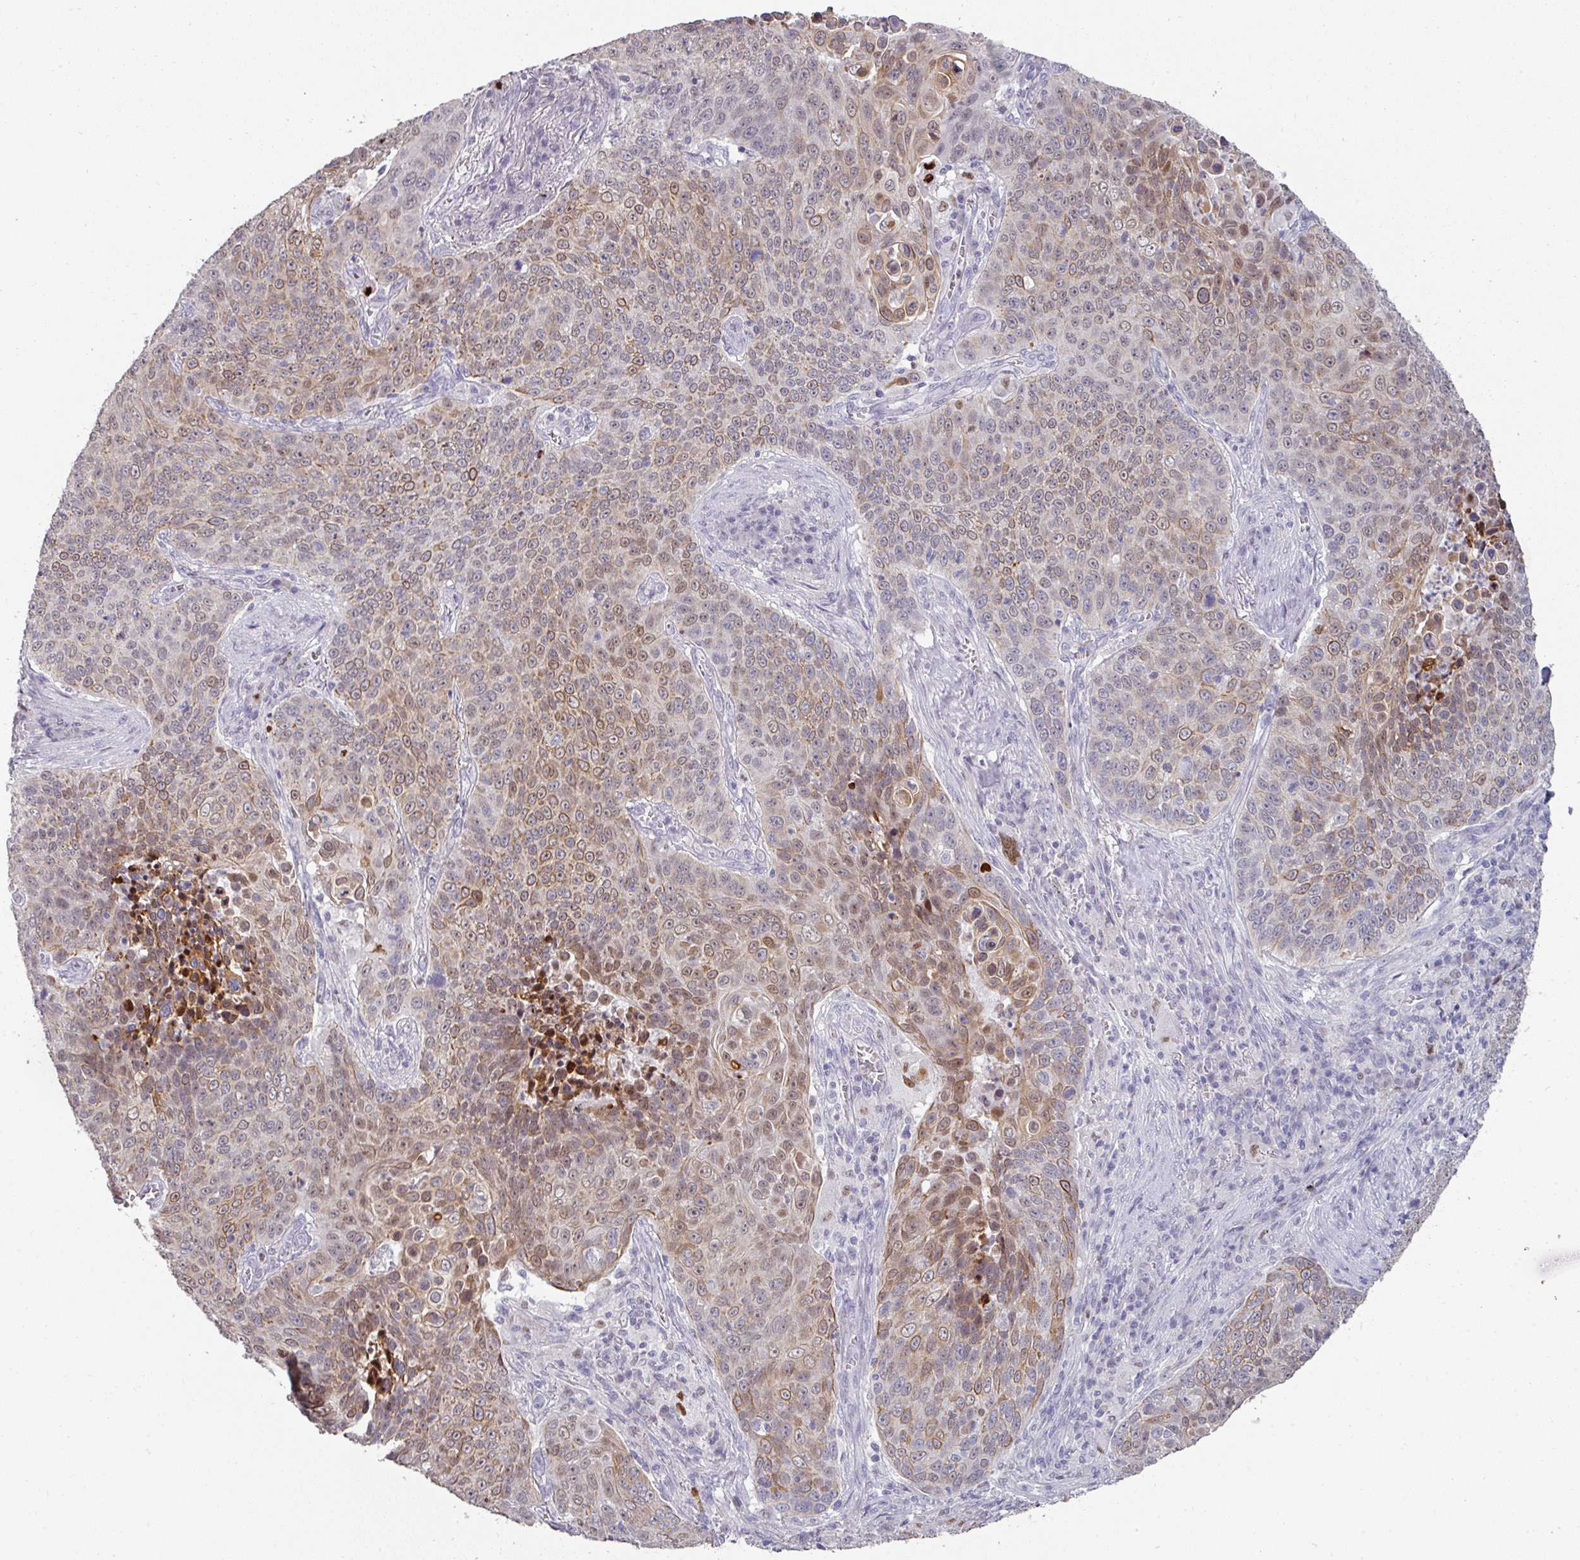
{"staining": {"intensity": "moderate", "quantity": "25%-75%", "location": "nuclear"}, "tissue": "lung cancer", "cell_type": "Tumor cells", "image_type": "cancer", "snomed": [{"axis": "morphology", "description": "Squamous cell carcinoma, NOS"}, {"axis": "topography", "description": "Lung"}], "caption": "Immunohistochemical staining of lung cancer (squamous cell carcinoma) reveals moderate nuclear protein expression in about 25%-75% of tumor cells. (DAB IHC with brightfield microscopy, high magnification).", "gene": "GTF2H3", "patient": {"sex": "male", "age": 78}}